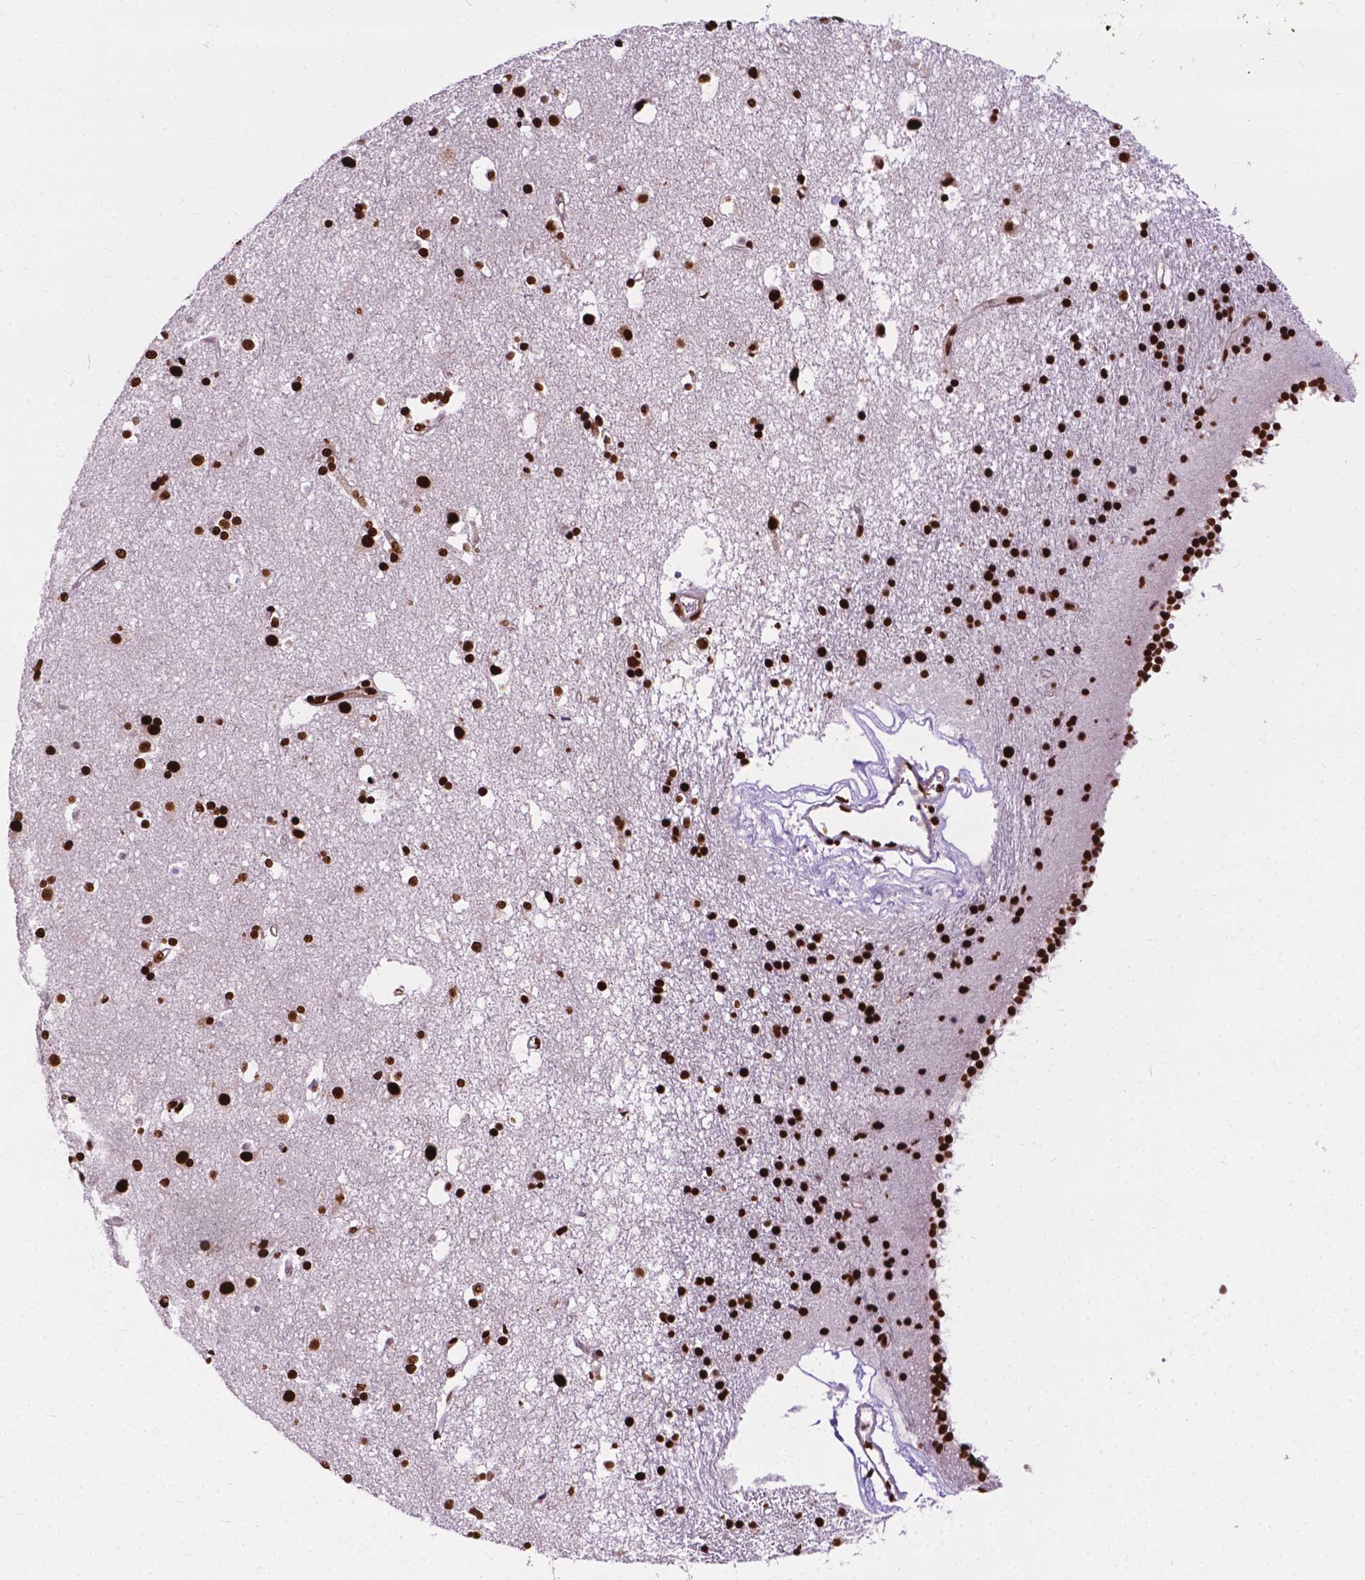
{"staining": {"intensity": "strong", "quantity": ">75%", "location": "nuclear"}, "tissue": "caudate", "cell_type": "Glial cells", "image_type": "normal", "snomed": [{"axis": "morphology", "description": "Normal tissue, NOS"}, {"axis": "topography", "description": "Lateral ventricle wall"}], "caption": "The immunohistochemical stain labels strong nuclear staining in glial cells of benign caudate. The staining was performed using DAB (3,3'-diaminobenzidine) to visualize the protein expression in brown, while the nuclei were stained in blue with hematoxylin (Magnification: 20x).", "gene": "SMIM5", "patient": {"sex": "female", "age": 71}}